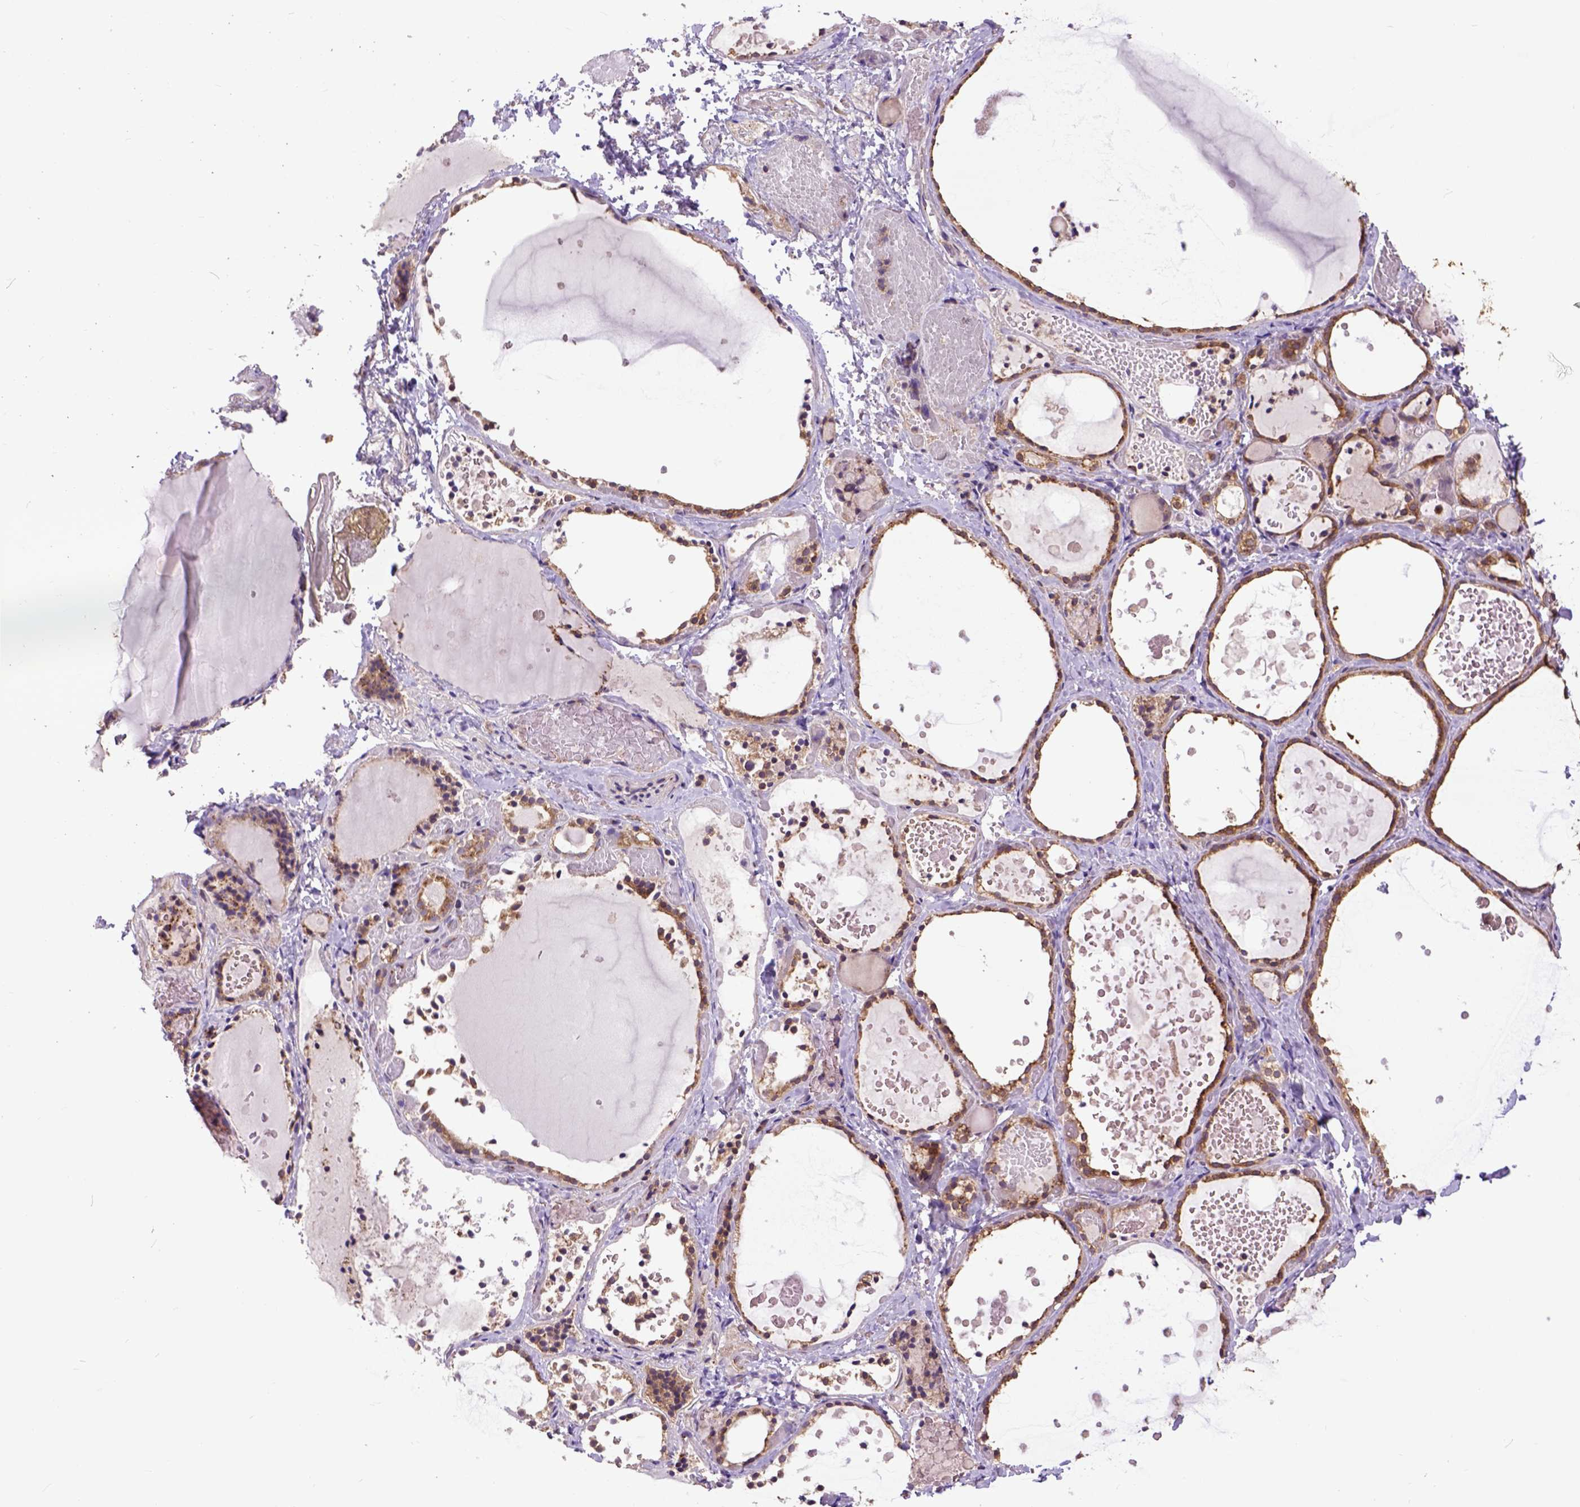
{"staining": {"intensity": "moderate", "quantity": ">75%", "location": "cytoplasmic/membranous"}, "tissue": "thyroid gland", "cell_type": "Glandular cells", "image_type": "normal", "snomed": [{"axis": "morphology", "description": "Normal tissue, NOS"}, {"axis": "topography", "description": "Thyroid gland"}], "caption": "A micrograph of human thyroid gland stained for a protein reveals moderate cytoplasmic/membranous brown staining in glandular cells. (DAB (3,3'-diaminobenzidine) IHC with brightfield microscopy, high magnification).", "gene": "ARL1", "patient": {"sex": "female", "age": 56}}